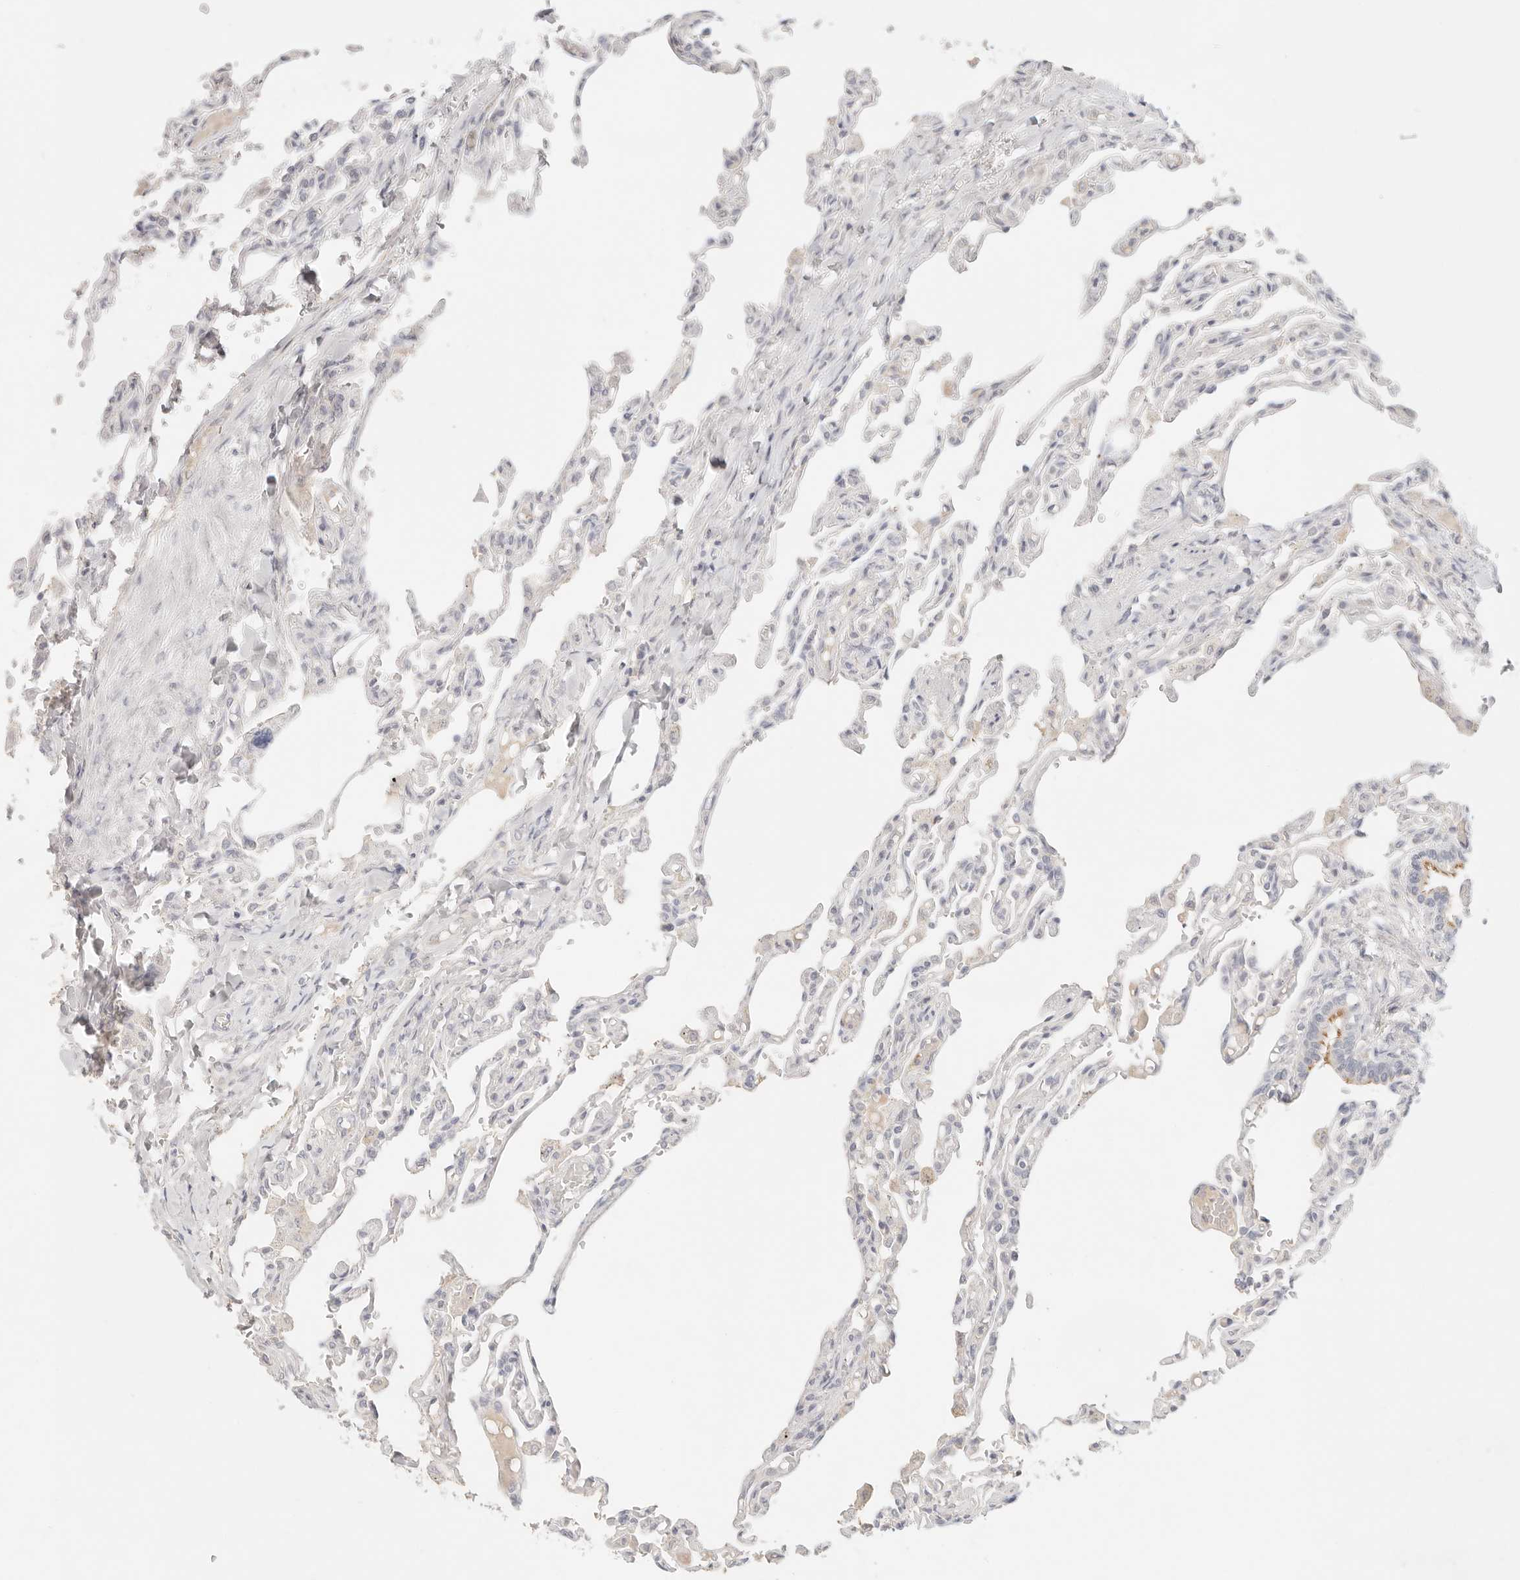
{"staining": {"intensity": "negative", "quantity": "none", "location": "none"}, "tissue": "lung", "cell_type": "Alveolar cells", "image_type": "normal", "snomed": [{"axis": "morphology", "description": "Normal tissue, NOS"}, {"axis": "topography", "description": "Lung"}], "caption": "The image shows no staining of alveolar cells in unremarkable lung.", "gene": "SPHK1", "patient": {"sex": "male", "age": 21}}